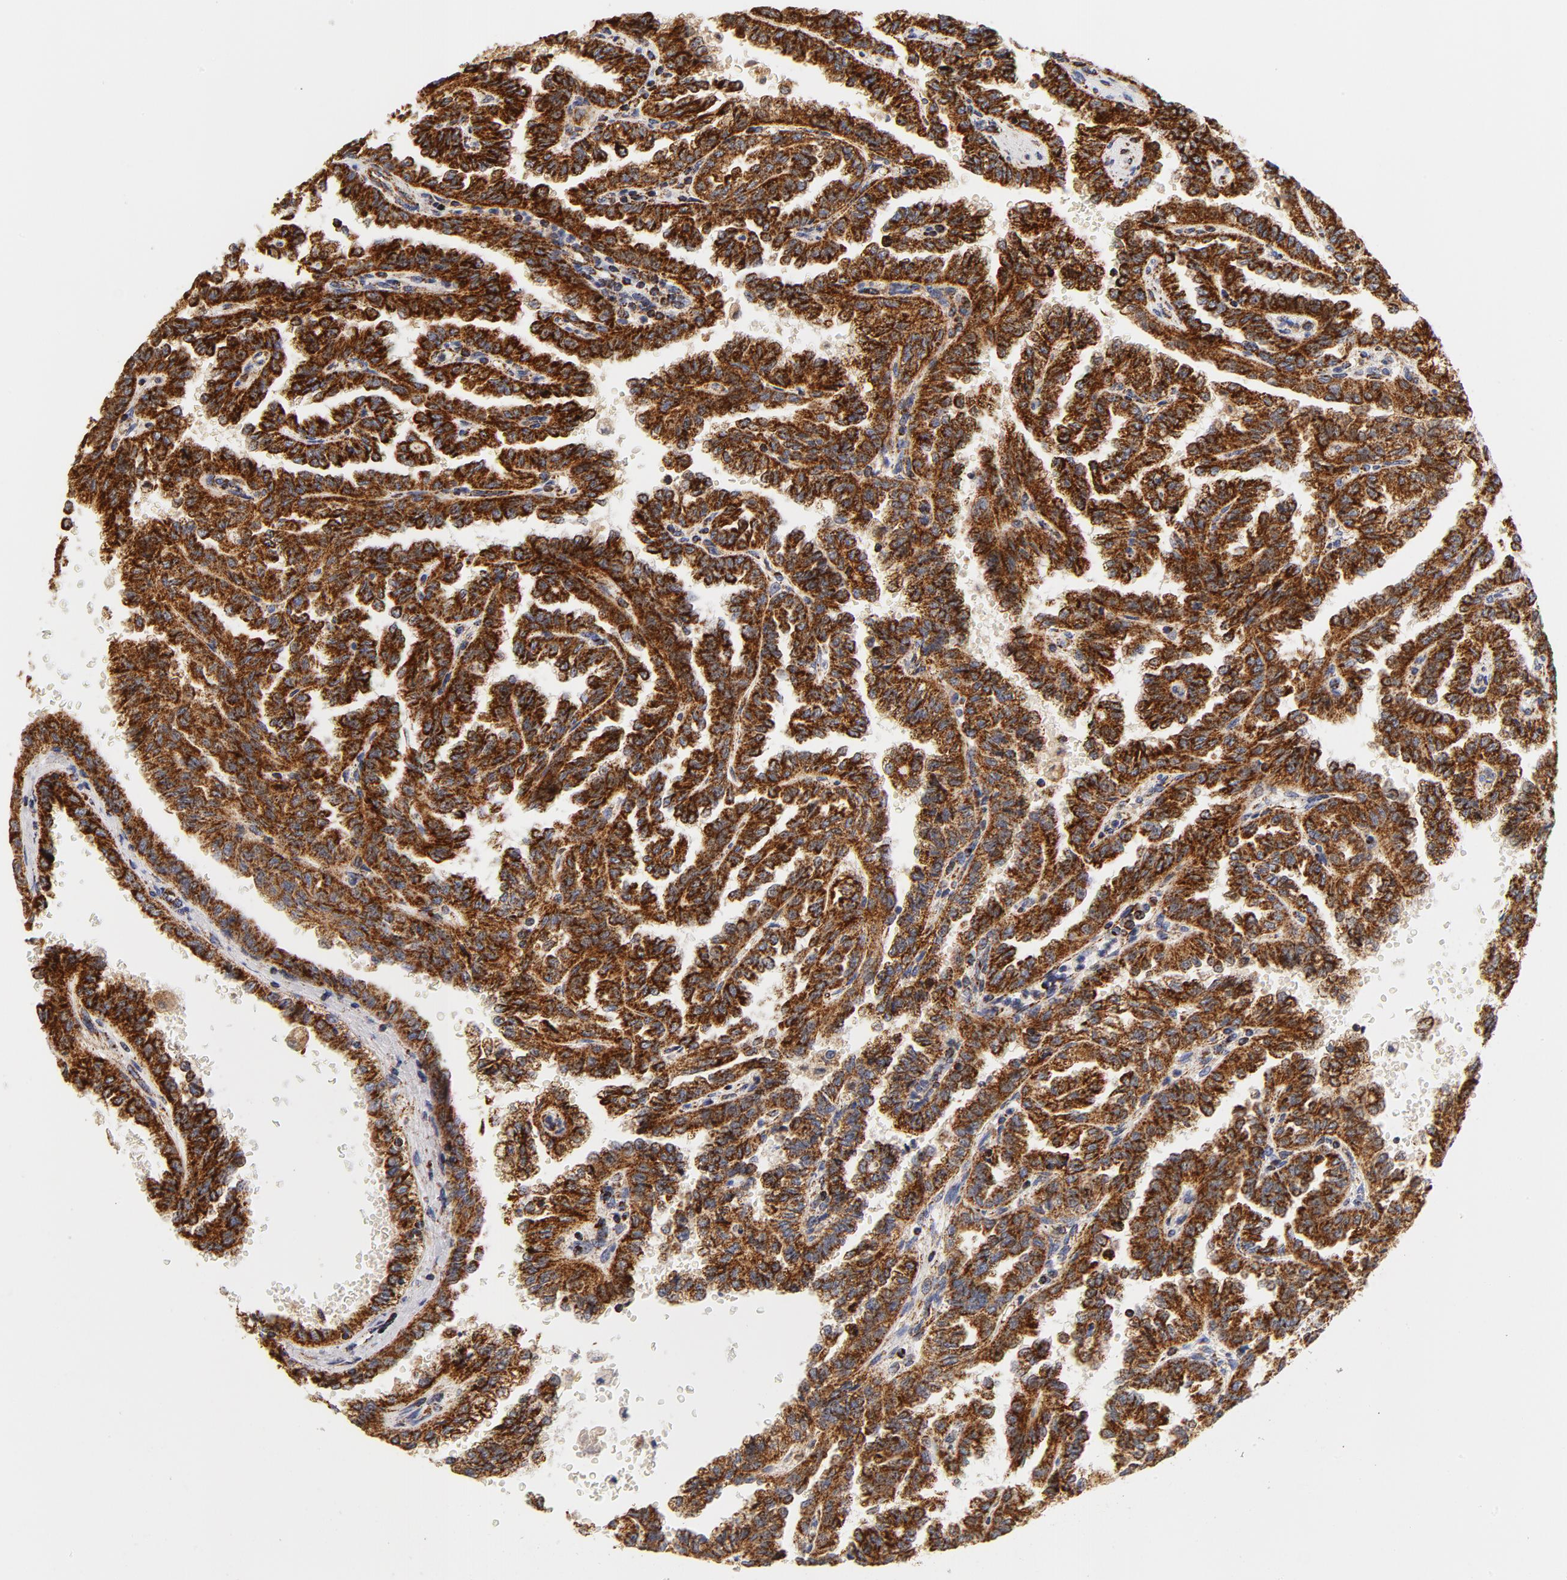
{"staining": {"intensity": "strong", "quantity": ">75%", "location": "cytoplasmic/membranous"}, "tissue": "renal cancer", "cell_type": "Tumor cells", "image_type": "cancer", "snomed": [{"axis": "morphology", "description": "Inflammation, NOS"}, {"axis": "morphology", "description": "Adenocarcinoma, NOS"}, {"axis": "topography", "description": "Kidney"}], "caption": "This image shows immunohistochemistry (IHC) staining of human adenocarcinoma (renal), with high strong cytoplasmic/membranous staining in approximately >75% of tumor cells.", "gene": "ECHS1", "patient": {"sex": "male", "age": 68}}